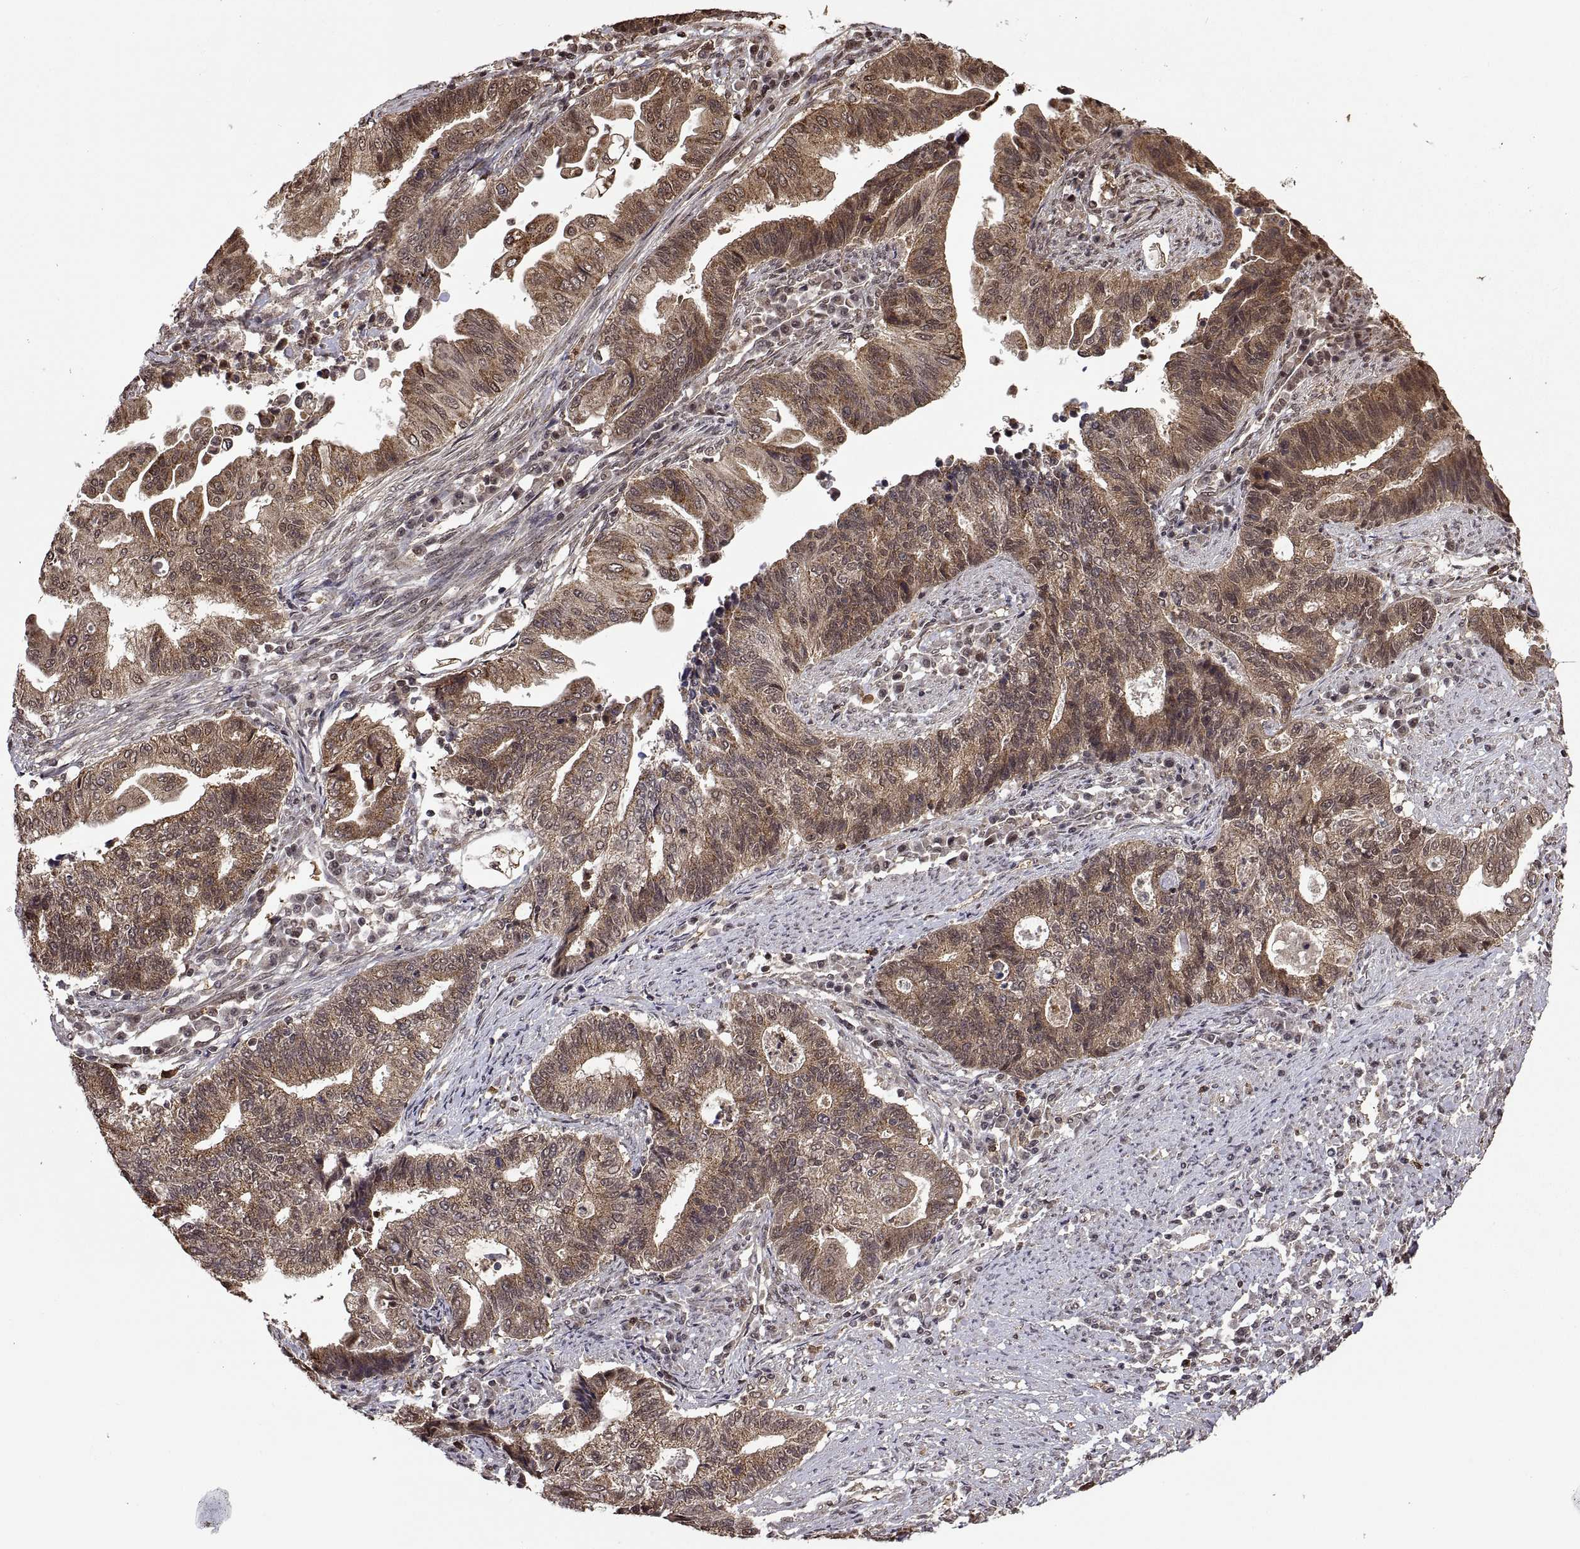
{"staining": {"intensity": "moderate", "quantity": "25%-75%", "location": "cytoplasmic/membranous"}, "tissue": "endometrial cancer", "cell_type": "Tumor cells", "image_type": "cancer", "snomed": [{"axis": "morphology", "description": "Adenocarcinoma, NOS"}, {"axis": "topography", "description": "Uterus"}, {"axis": "topography", "description": "Endometrium"}], "caption": "Immunohistochemical staining of human adenocarcinoma (endometrial) exhibits medium levels of moderate cytoplasmic/membranous protein staining in approximately 25%-75% of tumor cells.", "gene": "ZNRF2", "patient": {"sex": "female", "age": 54}}